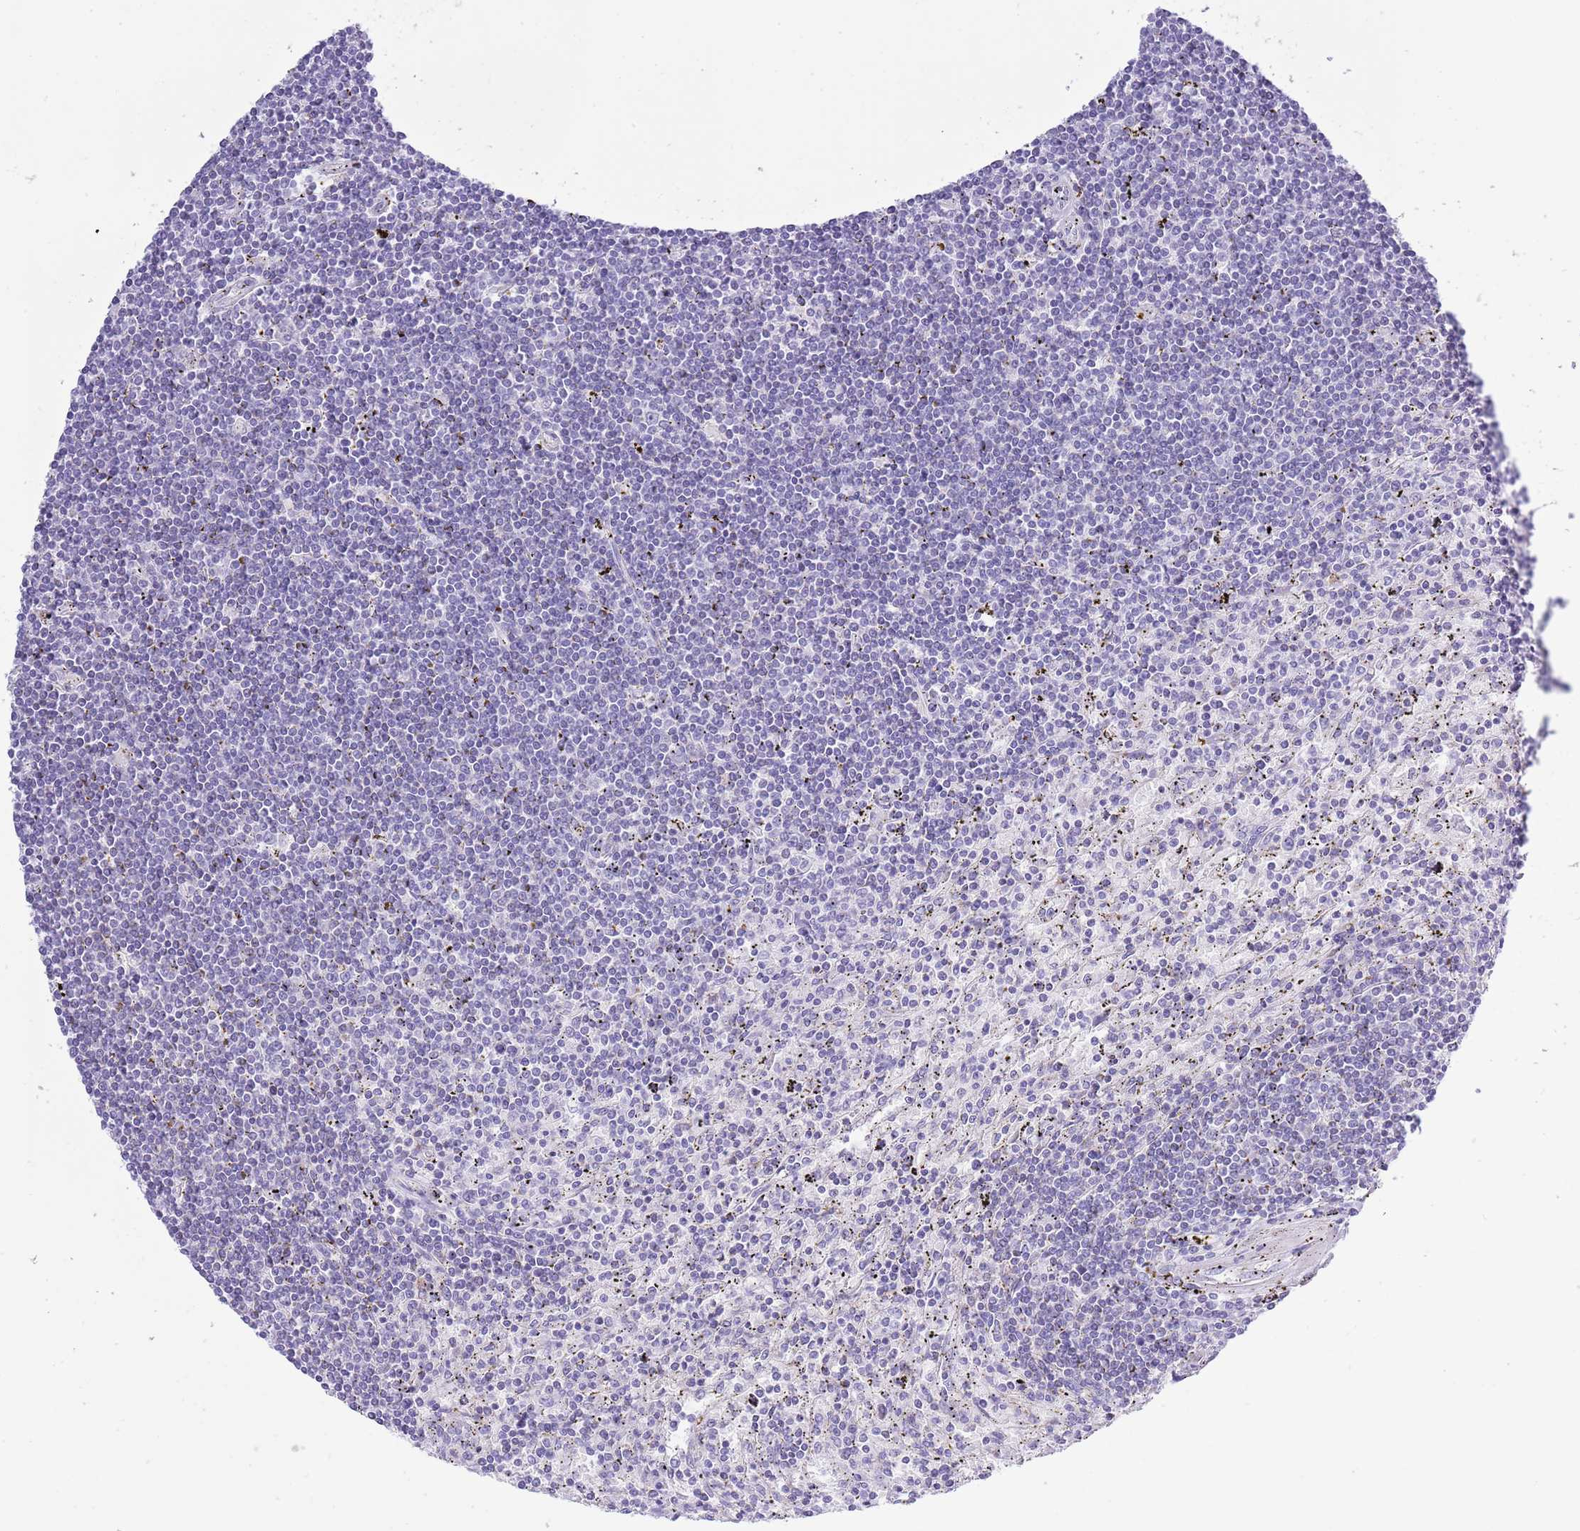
{"staining": {"intensity": "negative", "quantity": "none", "location": "none"}, "tissue": "lymphoma", "cell_type": "Tumor cells", "image_type": "cancer", "snomed": [{"axis": "morphology", "description": "Malignant lymphoma, non-Hodgkin's type, Low grade"}, {"axis": "topography", "description": "Spleen"}], "caption": "This is an IHC micrograph of lymphoma. There is no staining in tumor cells.", "gene": "MOCOS", "patient": {"sex": "male", "age": 76}}